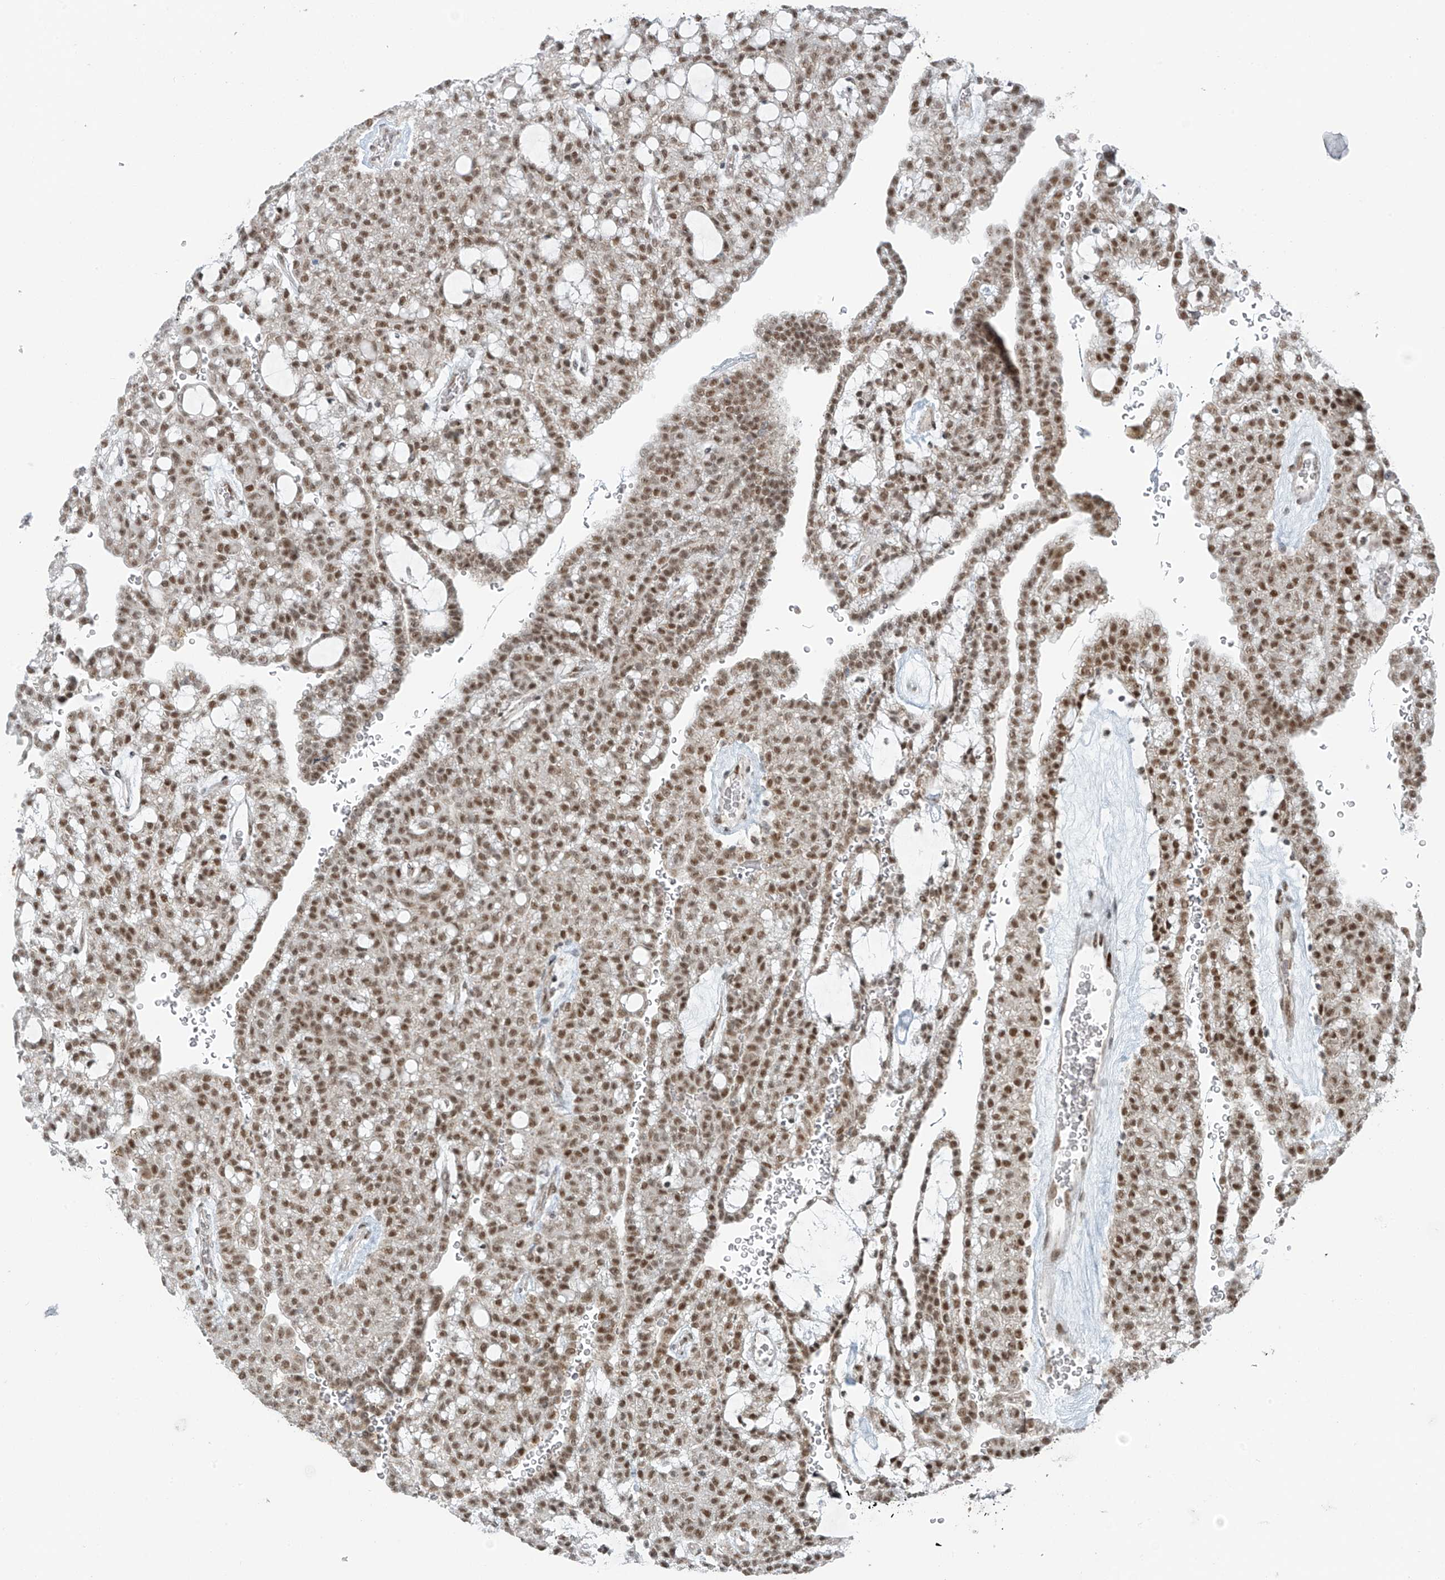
{"staining": {"intensity": "moderate", "quantity": ">75%", "location": "nuclear"}, "tissue": "renal cancer", "cell_type": "Tumor cells", "image_type": "cancer", "snomed": [{"axis": "morphology", "description": "Adenocarcinoma, NOS"}, {"axis": "topography", "description": "Kidney"}], "caption": "This photomicrograph displays IHC staining of human adenocarcinoma (renal), with medium moderate nuclear positivity in approximately >75% of tumor cells.", "gene": "WRNIP1", "patient": {"sex": "male", "age": 63}}